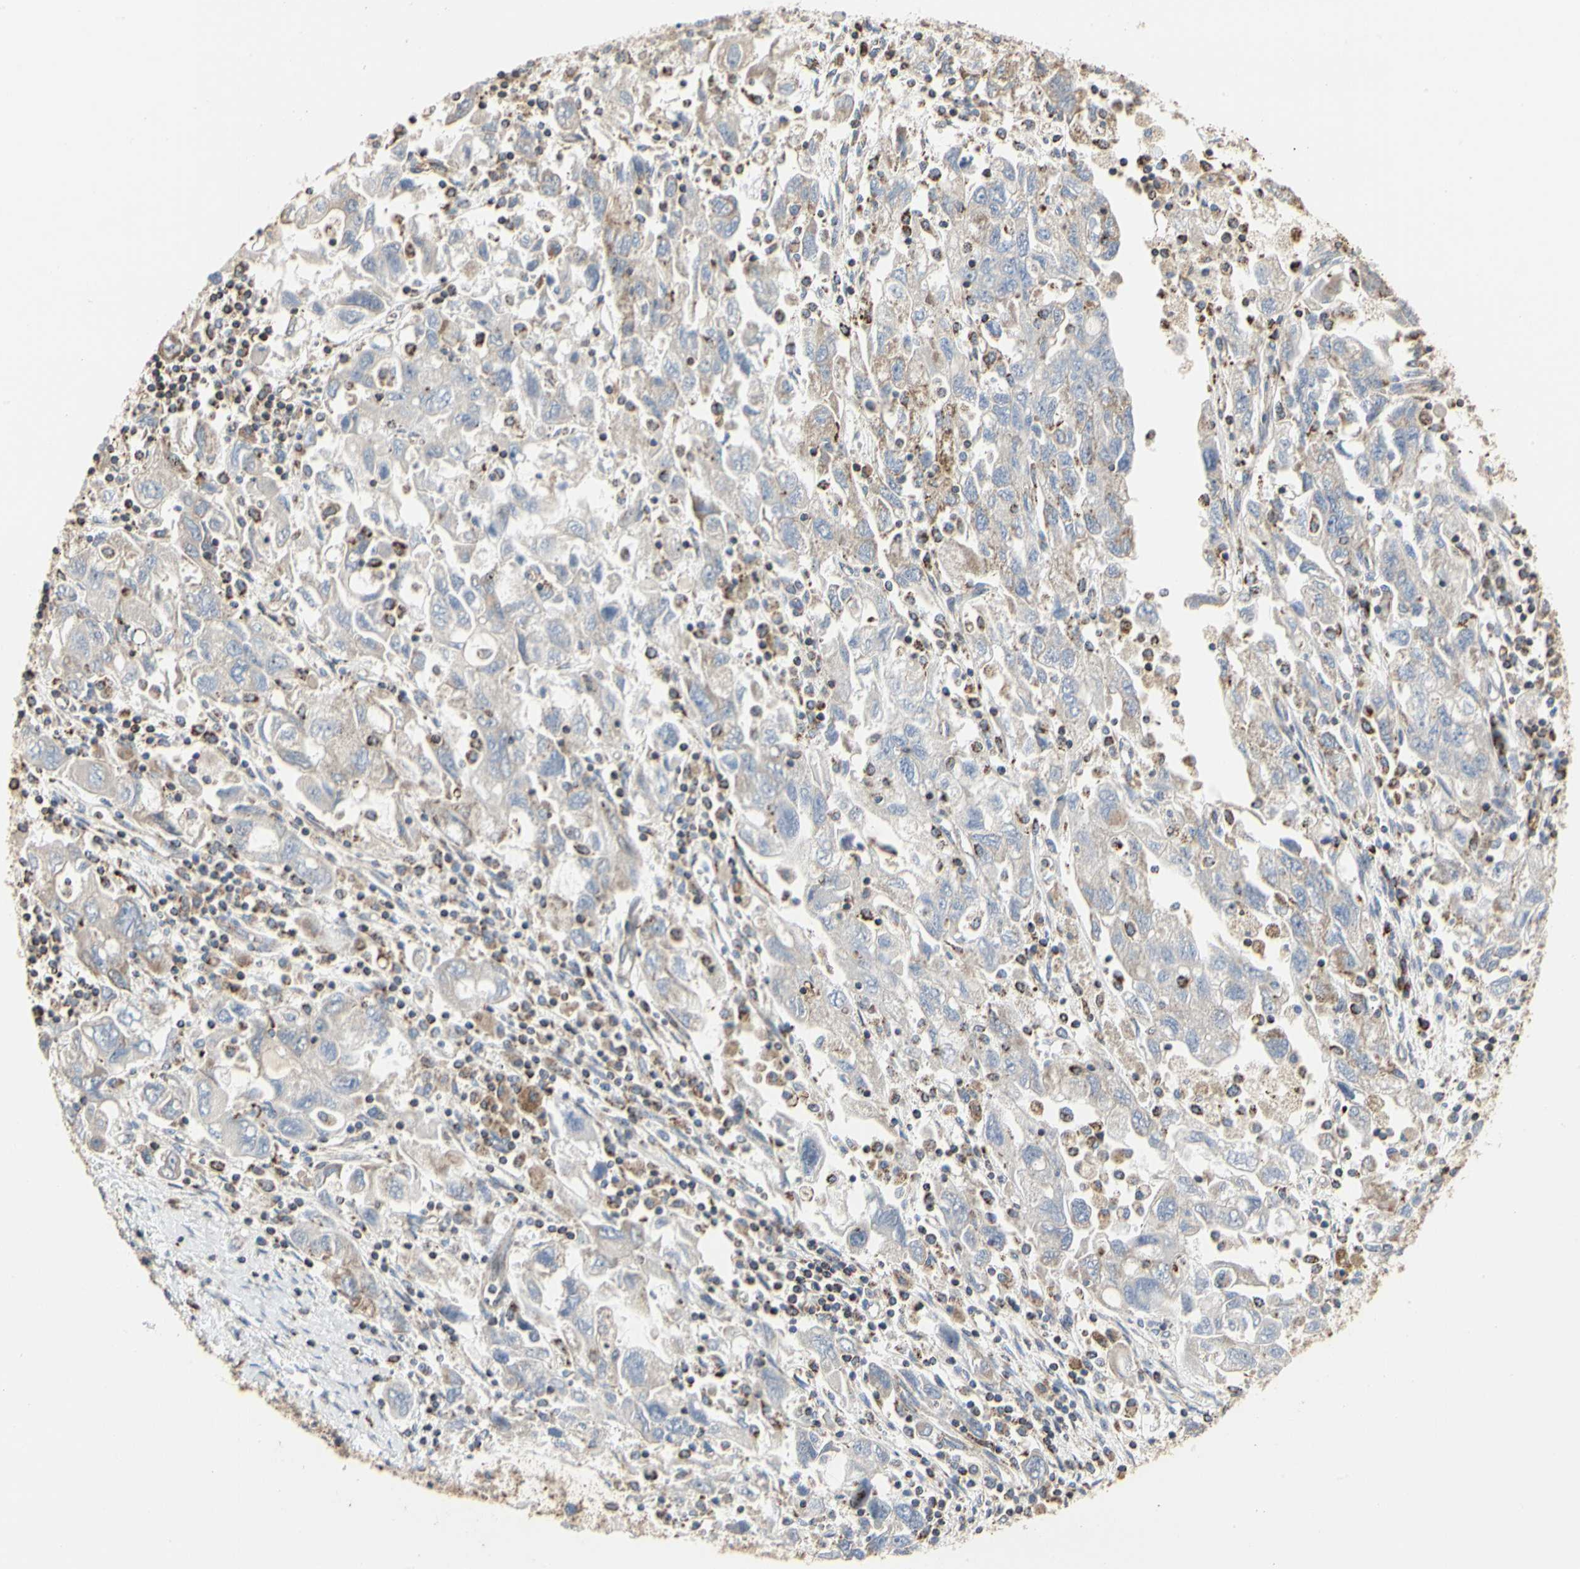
{"staining": {"intensity": "negative", "quantity": "none", "location": "none"}, "tissue": "ovarian cancer", "cell_type": "Tumor cells", "image_type": "cancer", "snomed": [{"axis": "morphology", "description": "Carcinoma, endometroid"}, {"axis": "topography", "description": "Ovary"}], "caption": "DAB immunohistochemical staining of human ovarian cancer reveals no significant staining in tumor cells. The staining is performed using DAB brown chromogen with nuclei counter-stained in using hematoxylin.", "gene": "TUBA1A", "patient": {"sex": "female", "age": 42}}